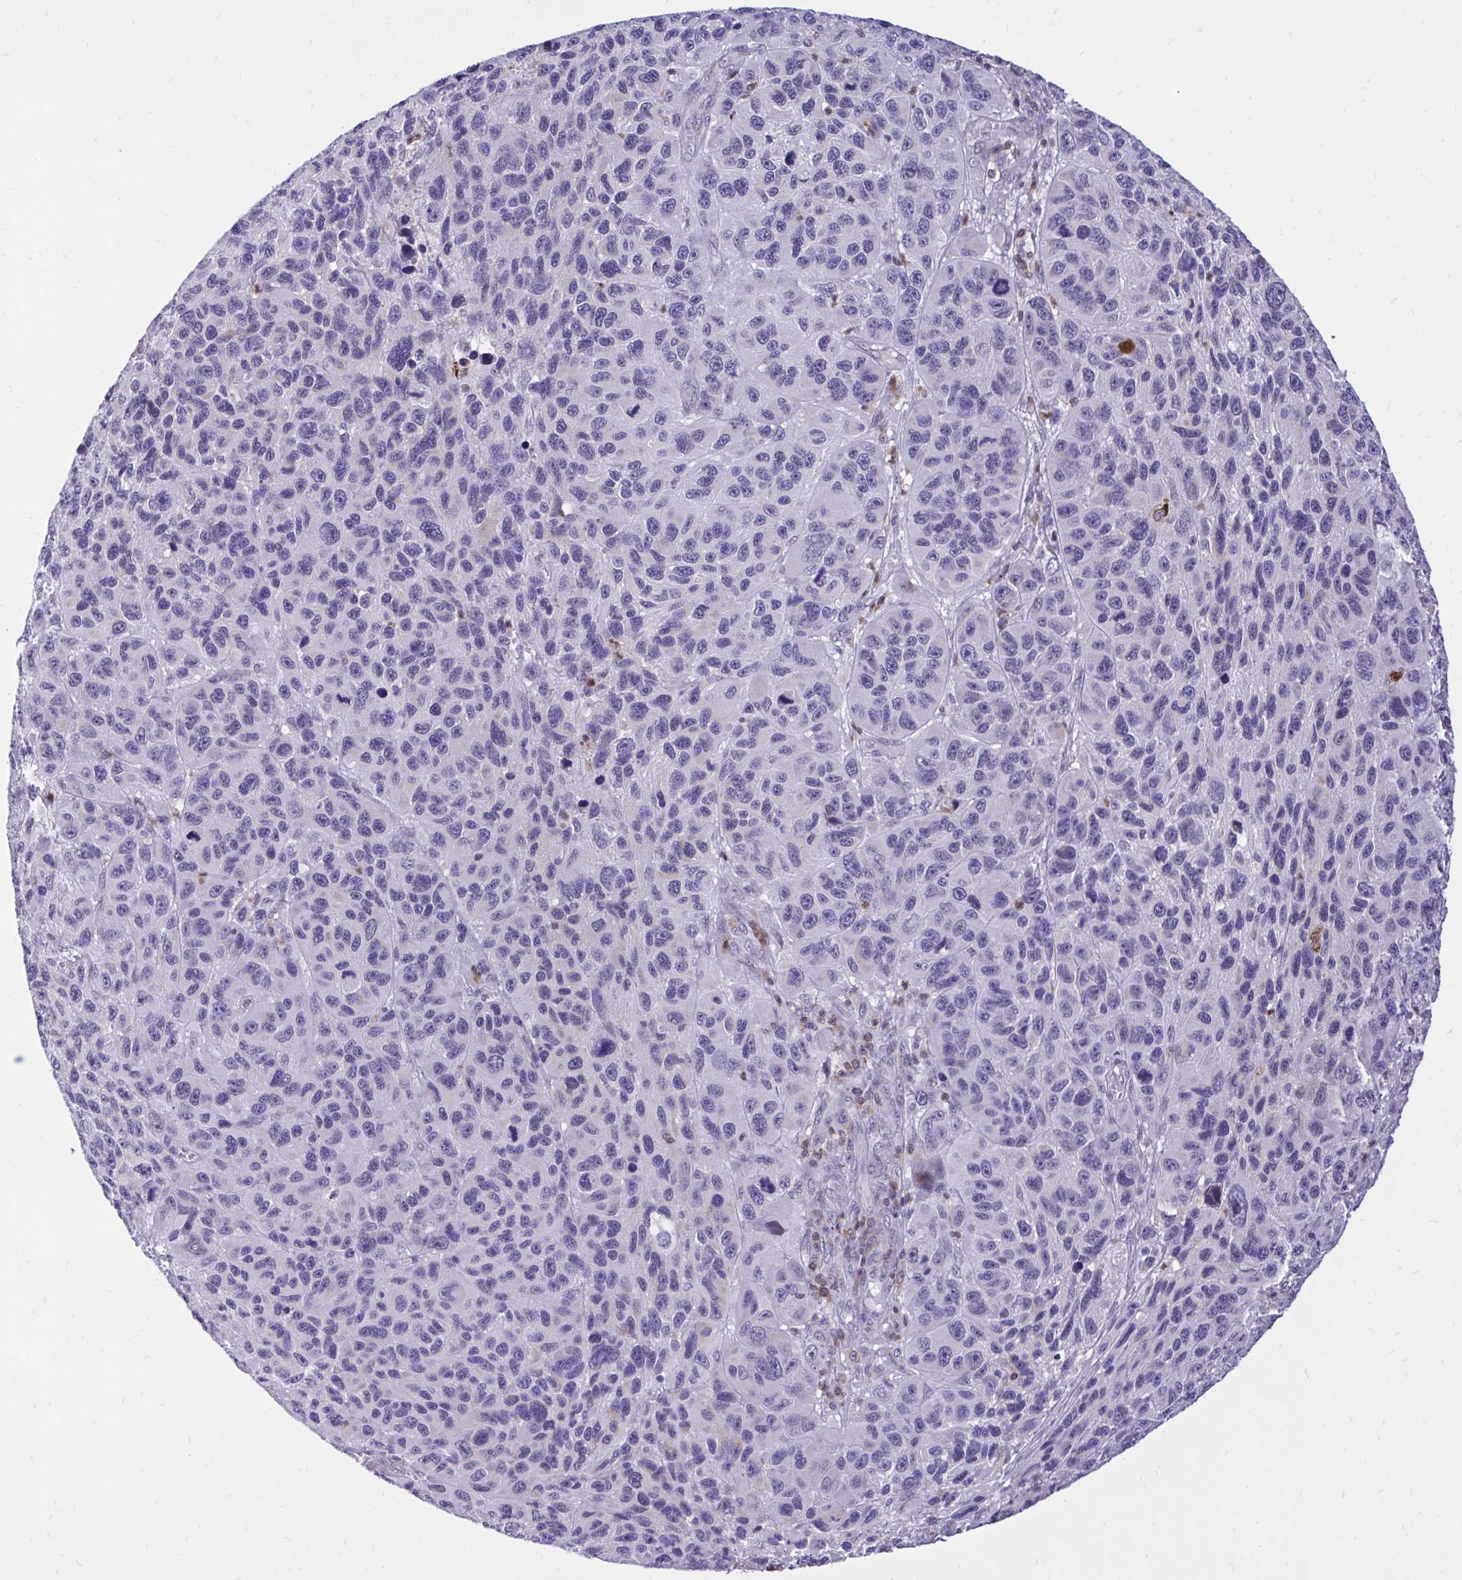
{"staining": {"intensity": "negative", "quantity": "none", "location": "none"}, "tissue": "melanoma", "cell_type": "Tumor cells", "image_type": "cancer", "snomed": [{"axis": "morphology", "description": "Malignant melanoma, NOS"}, {"axis": "topography", "description": "Skin"}], "caption": "Protein analysis of malignant melanoma reveals no significant staining in tumor cells.", "gene": "CXCL8", "patient": {"sex": "male", "age": 53}}